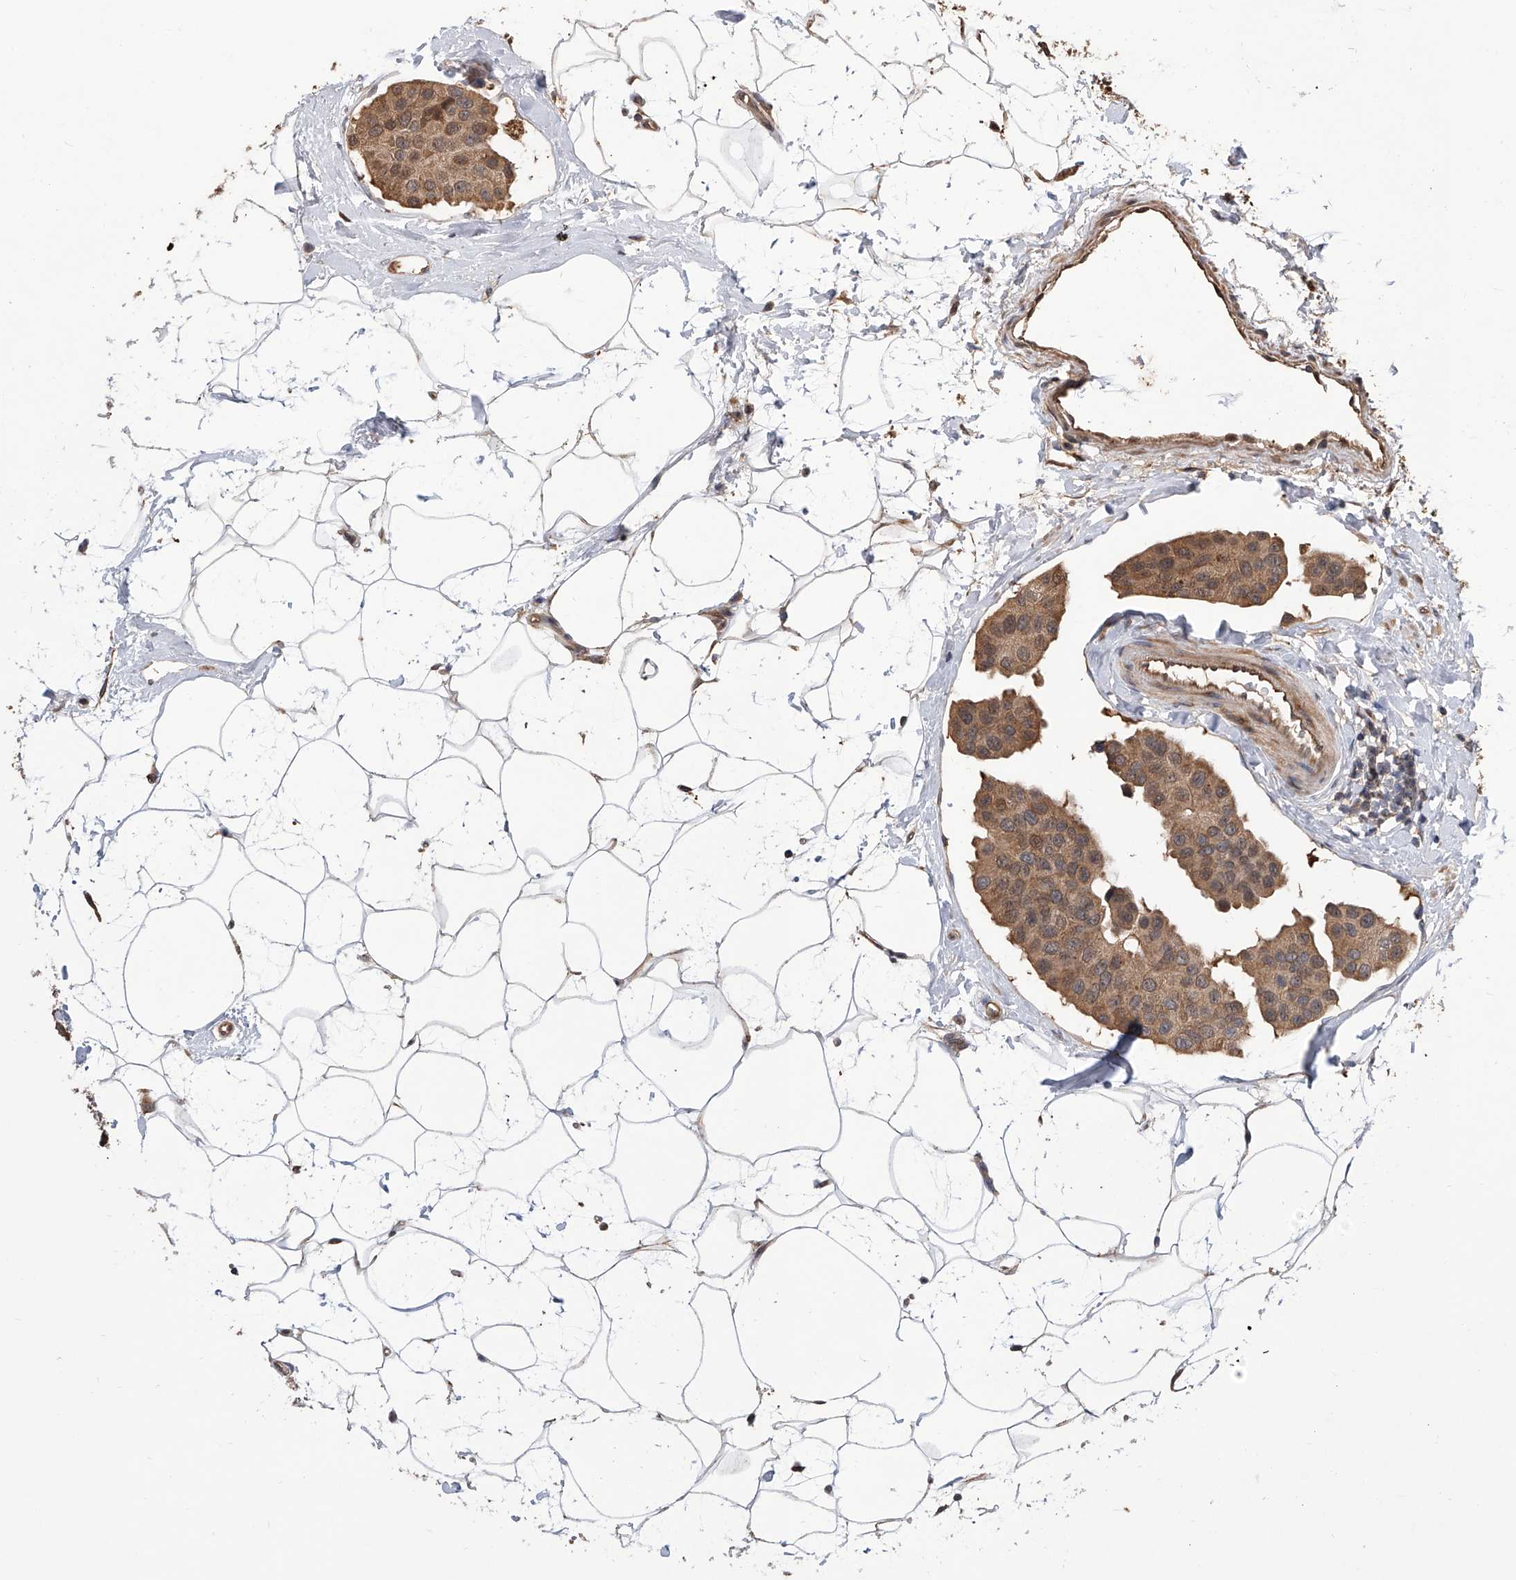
{"staining": {"intensity": "moderate", "quantity": ">75%", "location": "cytoplasmic/membranous,nuclear"}, "tissue": "breast cancer", "cell_type": "Tumor cells", "image_type": "cancer", "snomed": [{"axis": "morphology", "description": "Normal tissue, NOS"}, {"axis": "morphology", "description": "Duct carcinoma"}, {"axis": "topography", "description": "Breast"}], "caption": "Tumor cells show medium levels of moderate cytoplasmic/membranous and nuclear staining in about >75% of cells in human breast cancer (infiltrating ductal carcinoma). The staining was performed using DAB to visualize the protein expression in brown, while the nuclei were stained in blue with hematoxylin (Magnification: 20x).", "gene": "GMDS", "patient": {"sex": "female", "age": 39}}